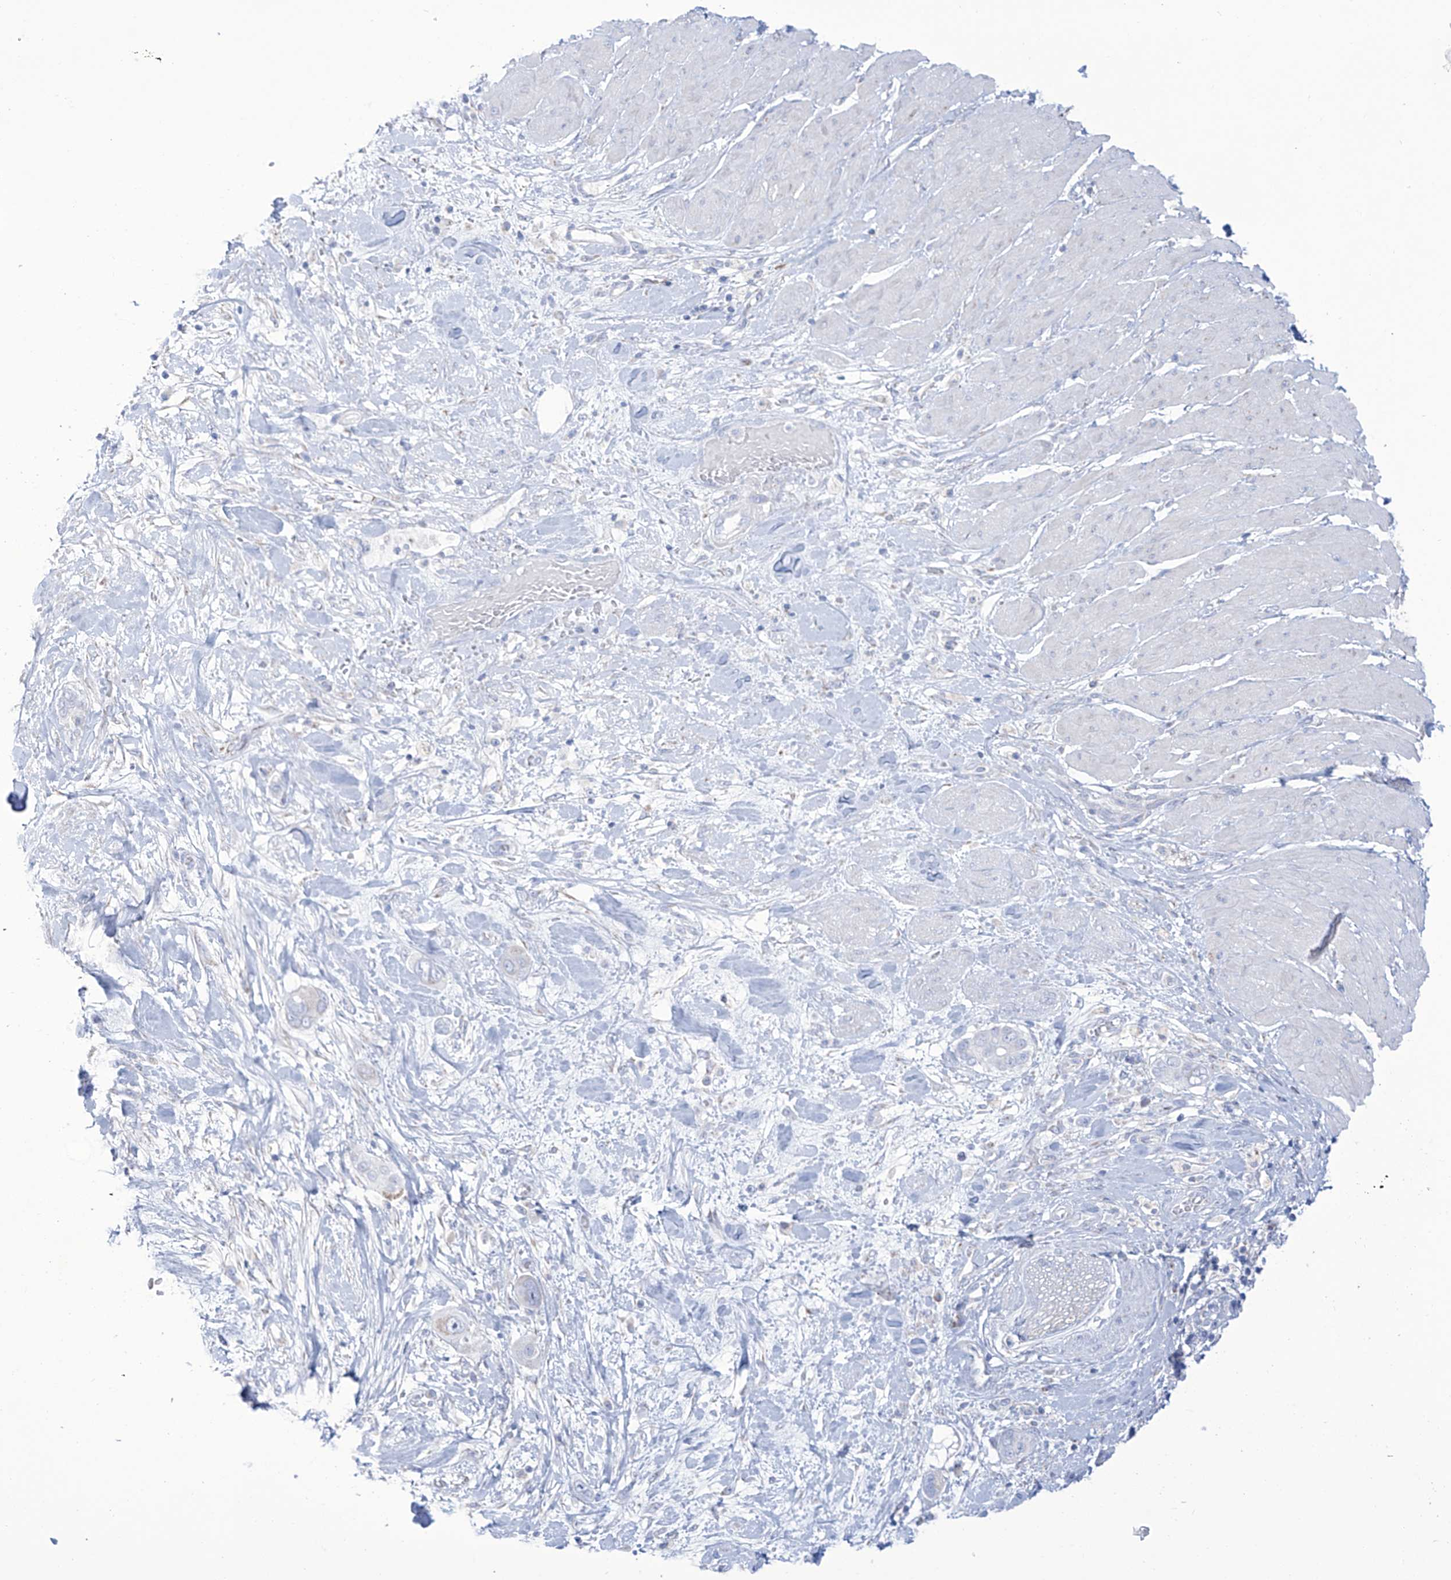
{"staining": {"intensity": "negative", "quantity": "none", "location": "none"}, "tissue": "pancreatic cancer", "cell_type": "Tumor cells", "image_type": "cancer", "snomed": [{"axis": "morphology", "description": "Adenocarcinoma, NOS"}, {"axis": "topography", "description": "Pancreas"}], "caption": "Micrograph shows no significant protein expression in tumor cells of pancreatic adenocarcinoma. (DAB immunohistochemistry, high magnification).", "gene": "ALDH6A1", "patient": {"sex": "male", "age": 68}}